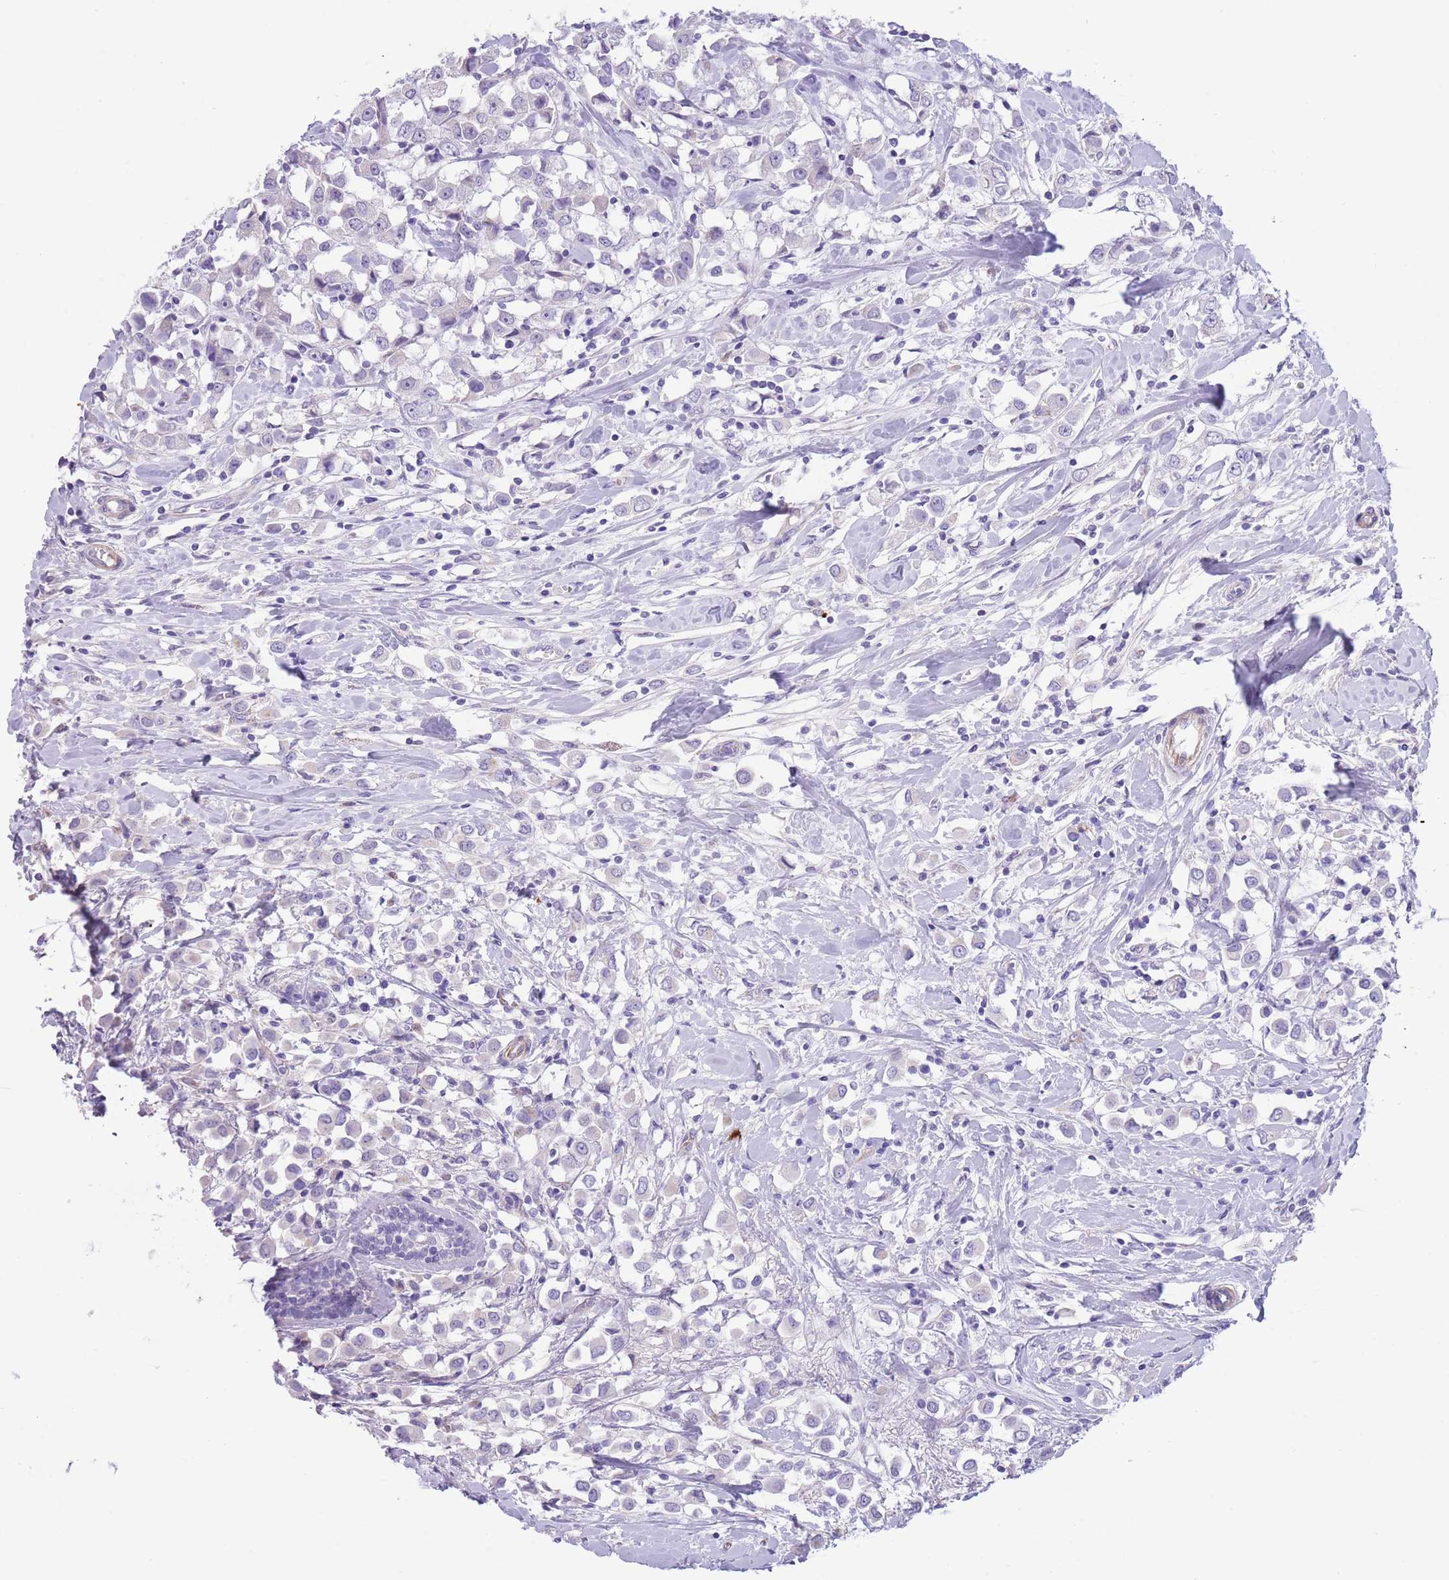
{"staining": {"intensity": "negative", "quantity": "none", "location": "none"}, "tissue": "breast cancer", "cell_type": "Tumor cells", "image_type": "cancer", "snomed": [{"axis": "morphology", "description": "Duct carcinoma"}, {"axis": "topography", "description": "Breast"}], "caption": "Breast cancer (intraductal carcinoma) was stained to show a protein in brown. There is no significant expression in tumor cells.", "gene": "TSGA13", "patient": {"sex": "female", "age": 61}}